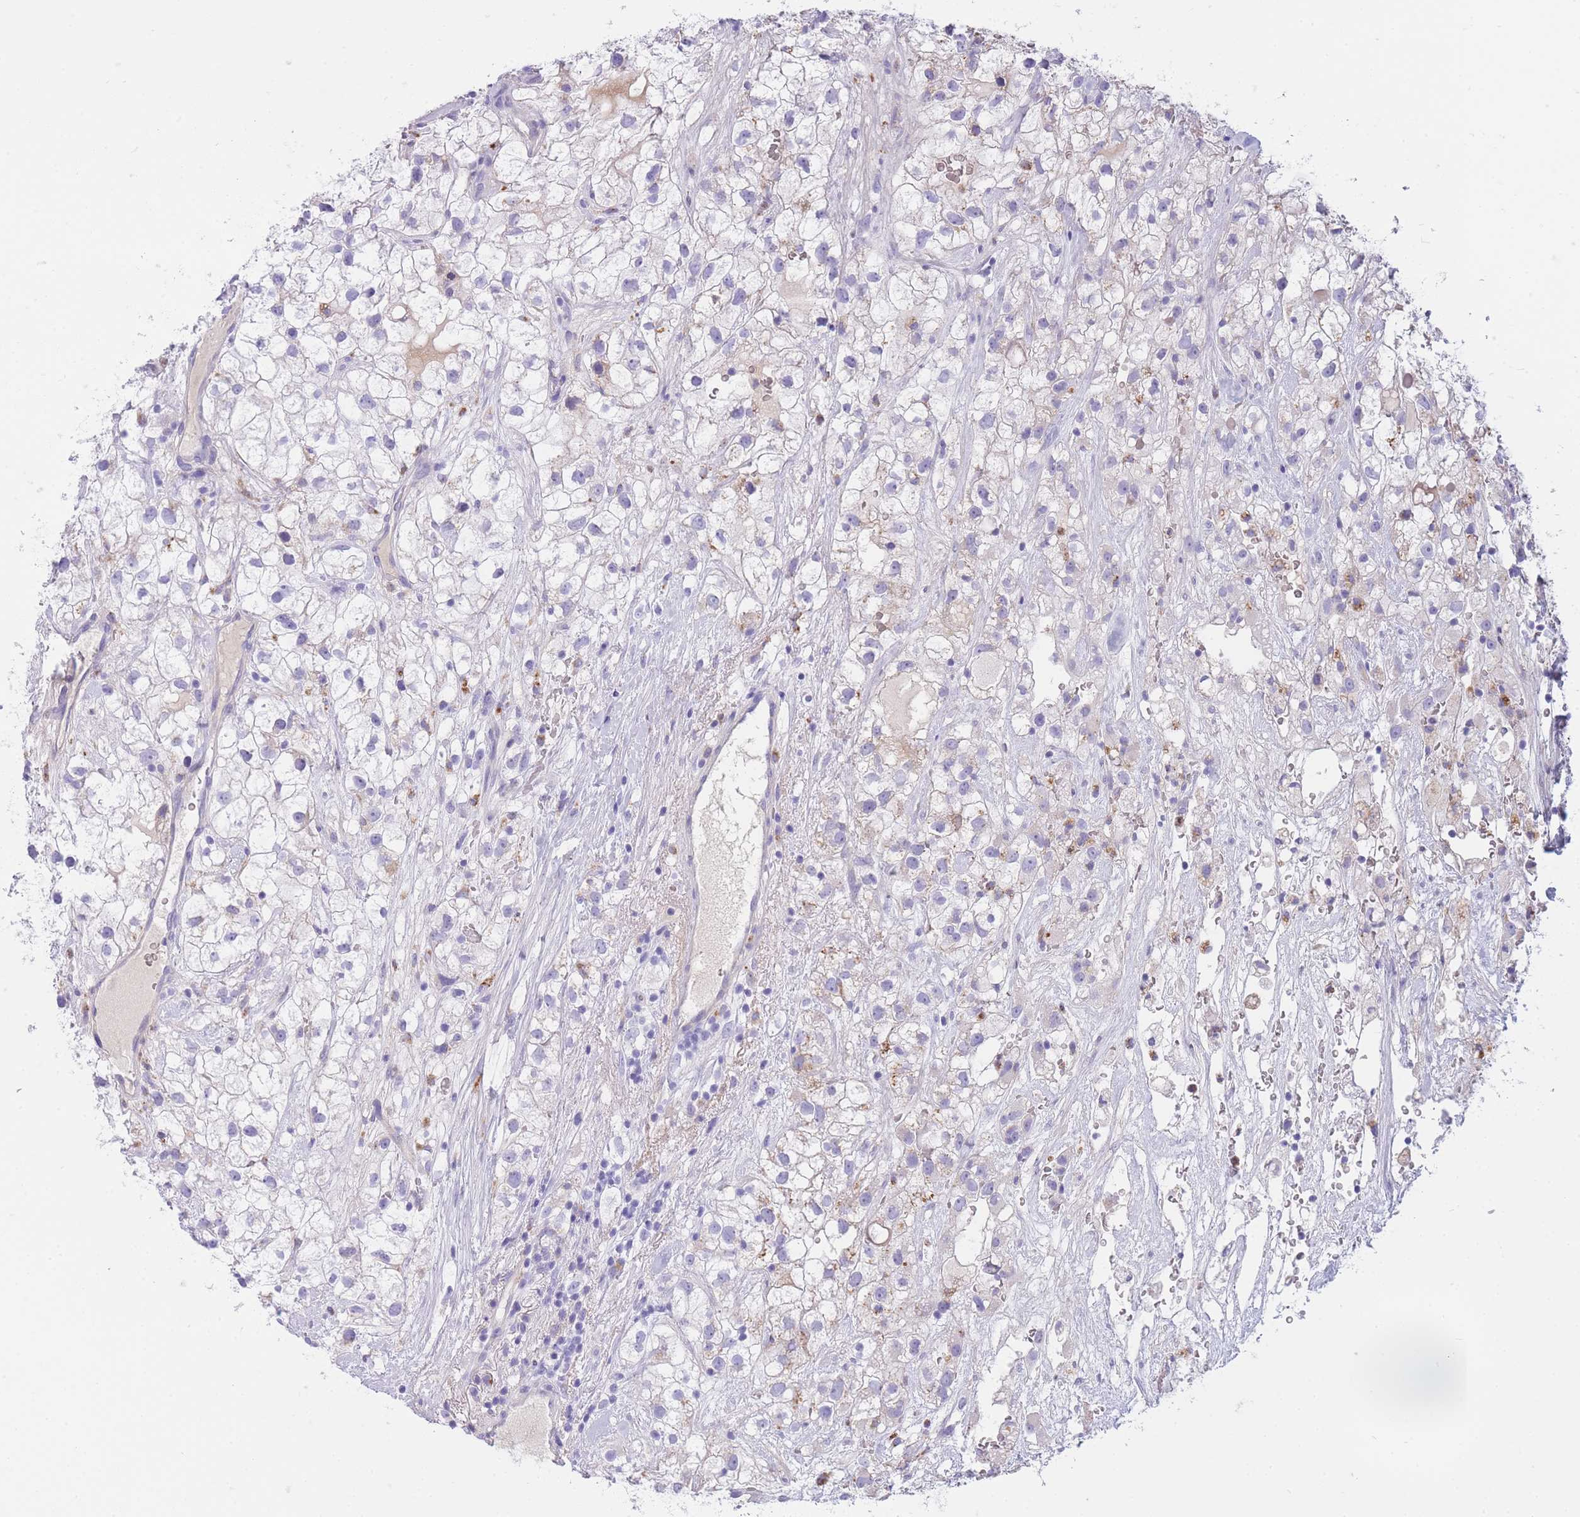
{"staining": {"intensity": "negative", "quantity": "none", "location": "none"}, "tissue": "renal cancer", "cell_type": "Tumor cells", "image_type": "cancer", "snomed": [{"axis": "morphology", "description": "Adenocarcinoma, NOS"}, {"axis": "topography", "description": "Kidney"}], "caption": "High power microscopy image of an immunohistochemistry histopathology image of renal cancer, revealing no significant positivity in tumor cells.", "gene": "PLBD1", "patient": {"sex": "male", "age": 59}}